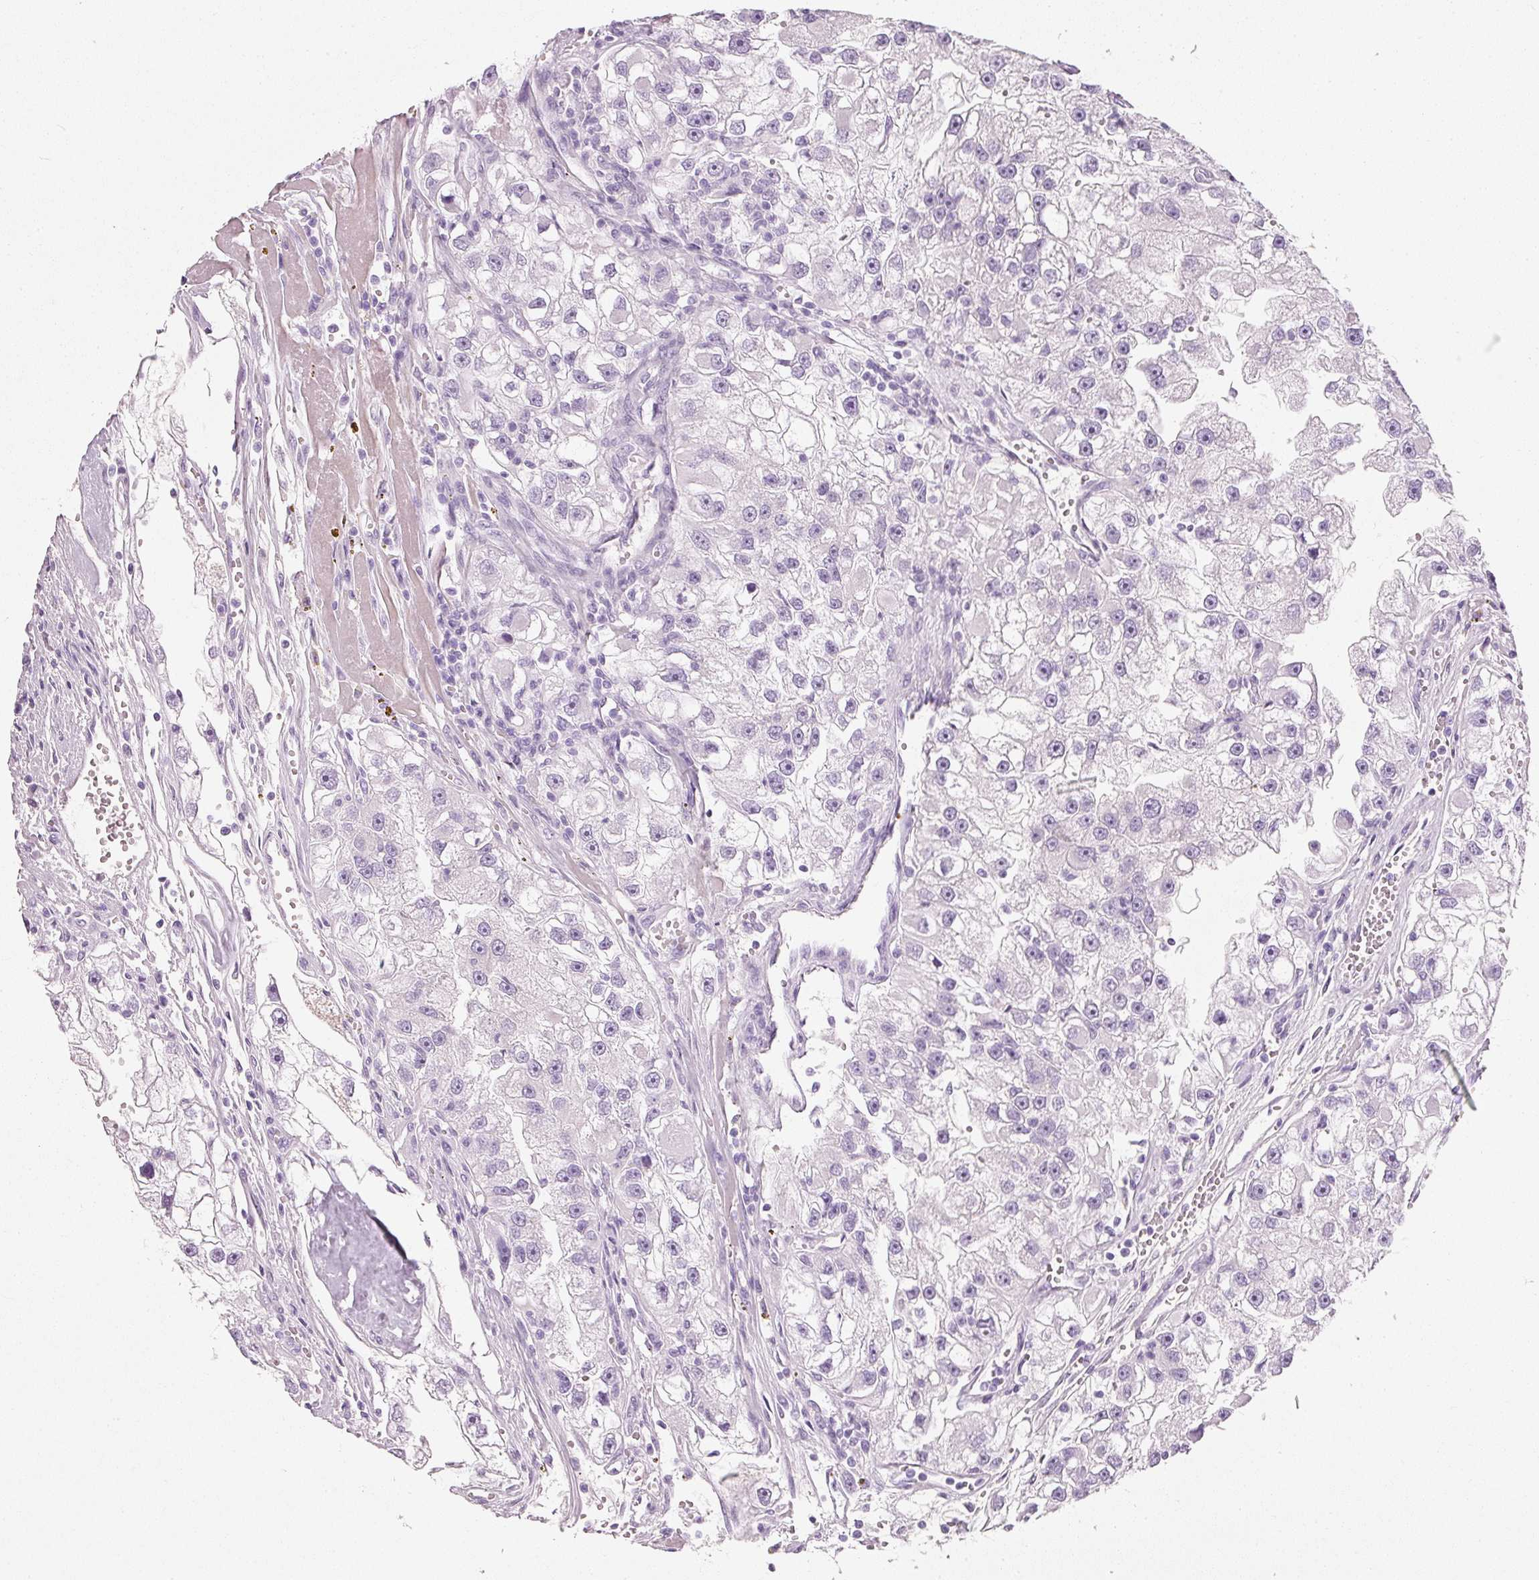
{"staining": {"intensity": "negative", "quantity": "none", "location": "none"}, "tissue": "renal cancer", "cell_type": "Tumor cells", "image_type": "cancer", "snomed": [{"axis": "morphology", "description": "Adenocarcinoma, NOS"}, {"axis": "topography", "description": "Kidney"}], "caption": "Tumor cells are negative for brown protein staining in renal cancer.", "gene": "PDXDC1", "patient": {"sex": "male", "age": 63}}